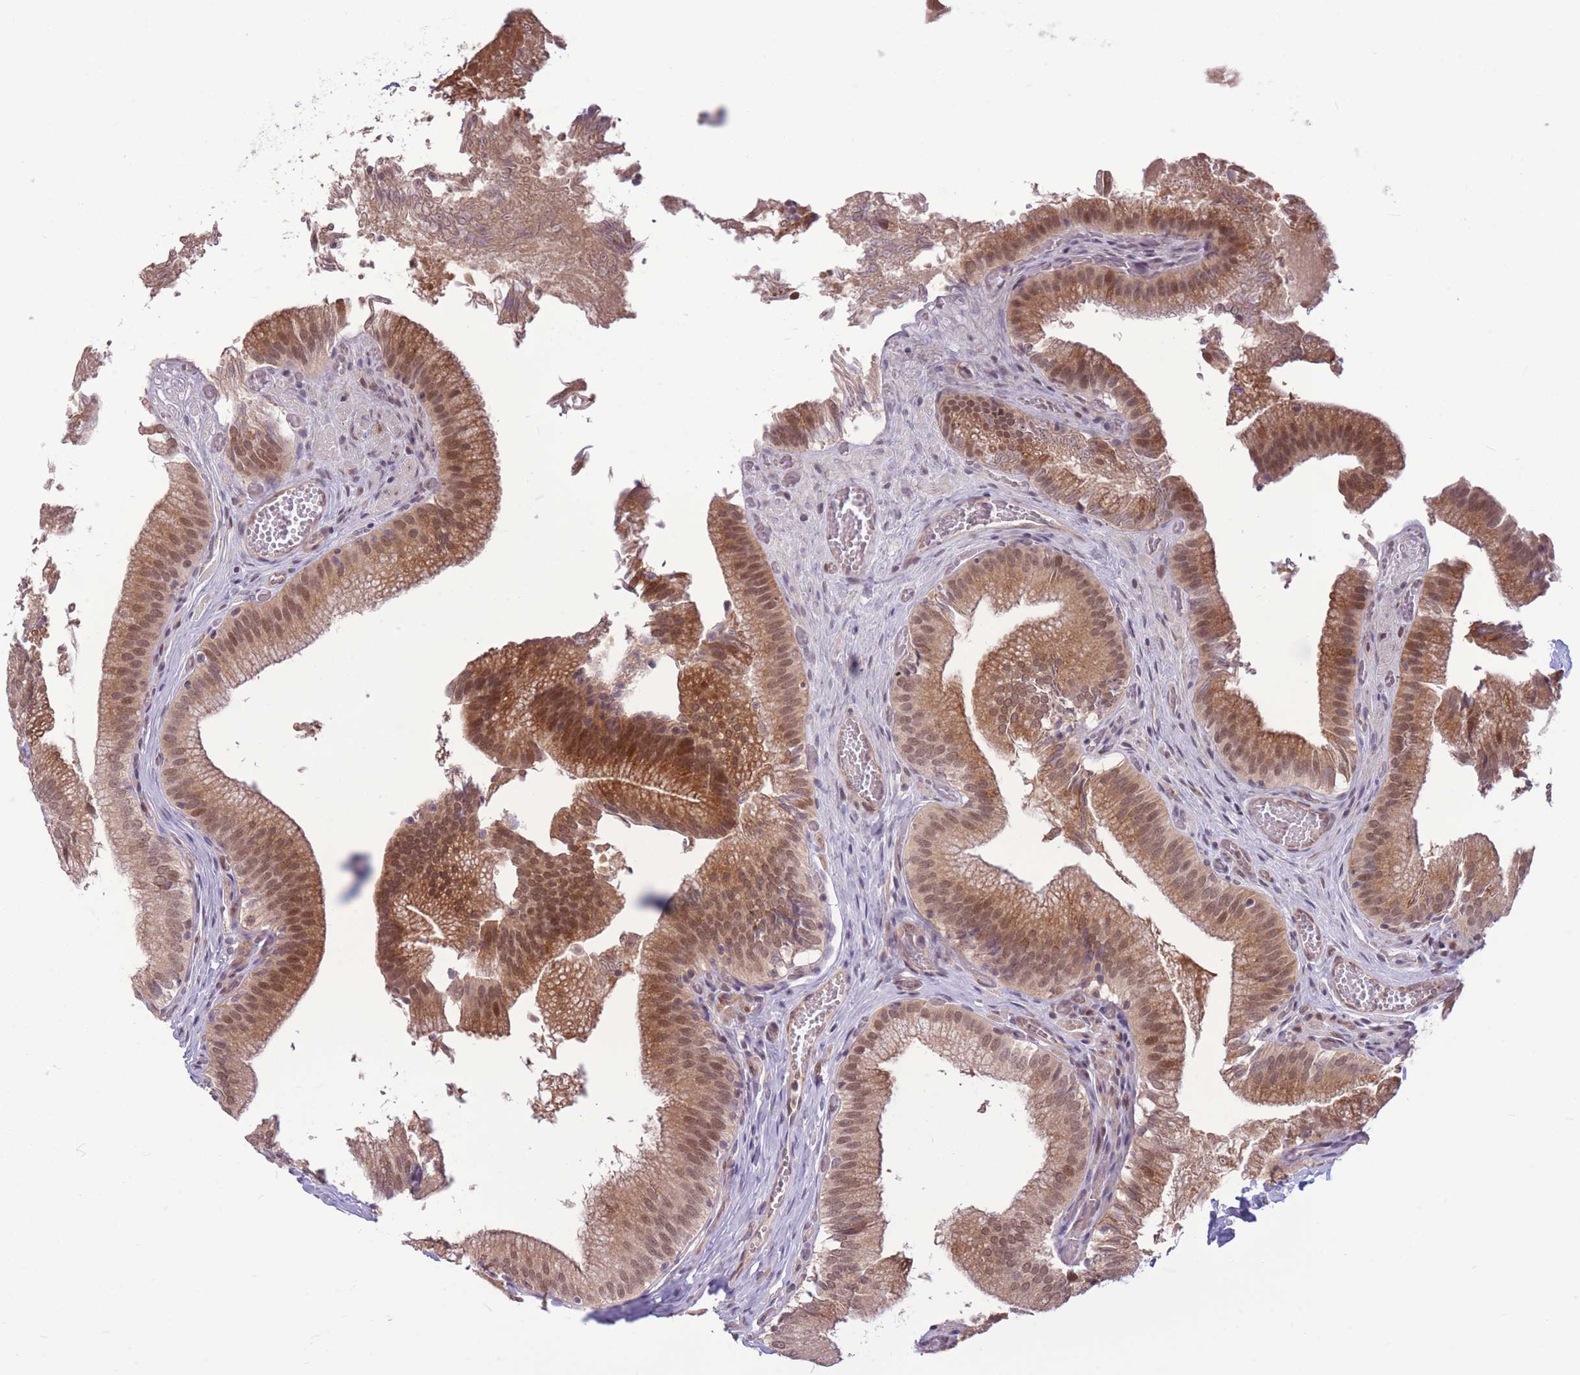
{"staining": {"intensity": "moderate", "quantity": ">75%", "location": "cytoplasmic/membranous,nuclear"}, "tissue": "gallbladder", "cell_type": "Glandular cells", "image_type": "normal", "snomed": [{"axis": "morphology", "description": "Normal tissue, NOS"}, {"axis": "topography", "description": "Gallbladder"}, {"axis": "topography", "description": "Peripheral nerve tissue"}], "caption": "Protein staining reveals moderate cytoplasmic/membranous,nuclear staining in about >75% of glandular cells in benign gallbladder.", "gene": "TCF20", "patient": {"sex": "male", "age": 17}}